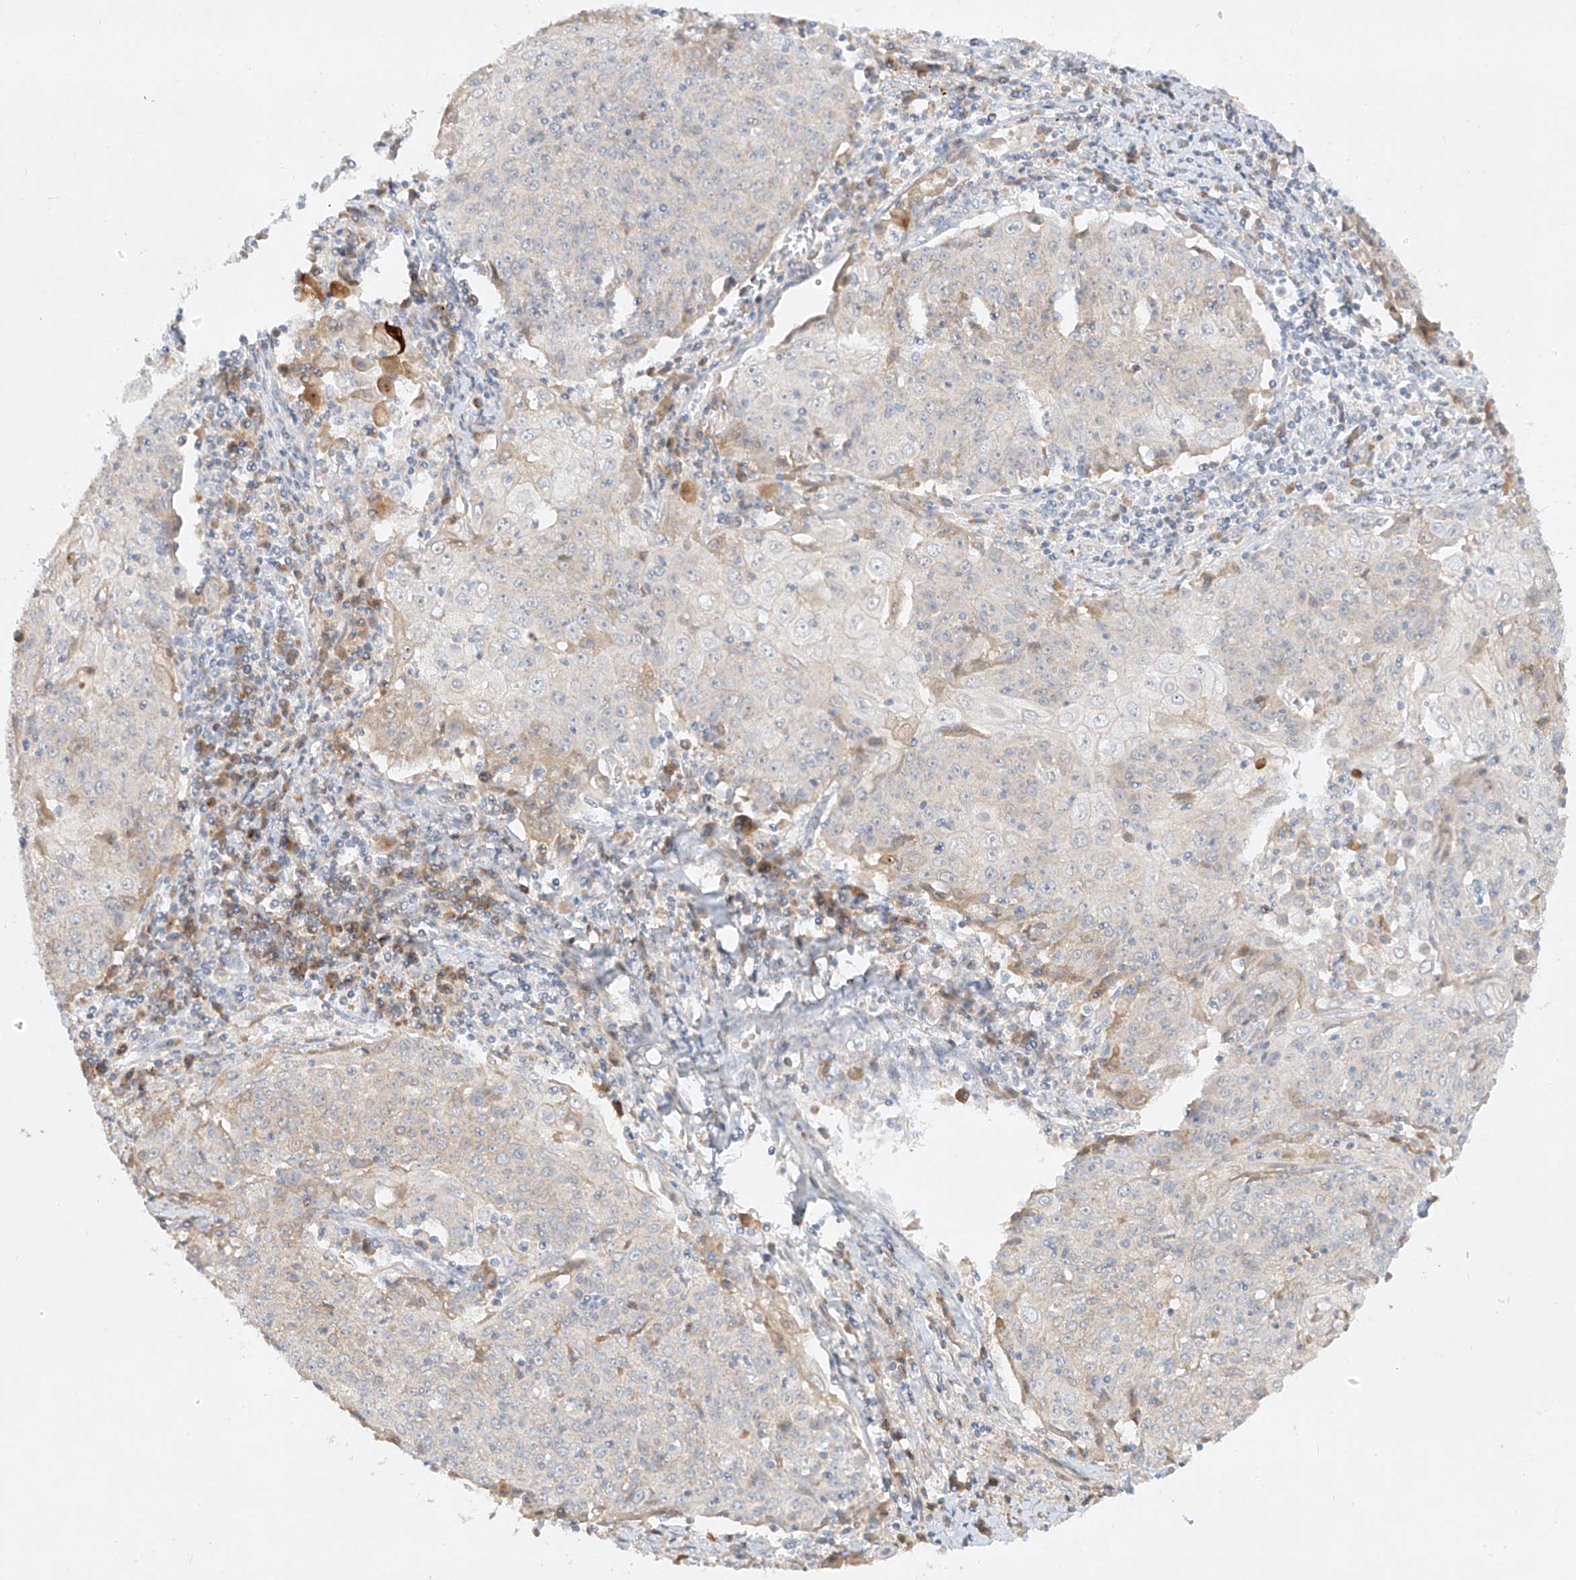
{"staining": {"intensity": "negative", "quantity": "none", "location": "none"}, "tissue": "cervical cancer", "cell_type": "Tumor cells", "image_type": "cancer", "snomed": [{"axis": "morphology", "description": "Squamous cell carcinoma, NOS"}, {"axis": "topography", "description": "Cervix"}], "caption": "Immunohistochemical staining of cervical cancer (squamous cell carcinoma) exhibits no significant staining in tumor cells.", "gene": "KPNA7", "patient": {"sex": "female", "age": 48}}